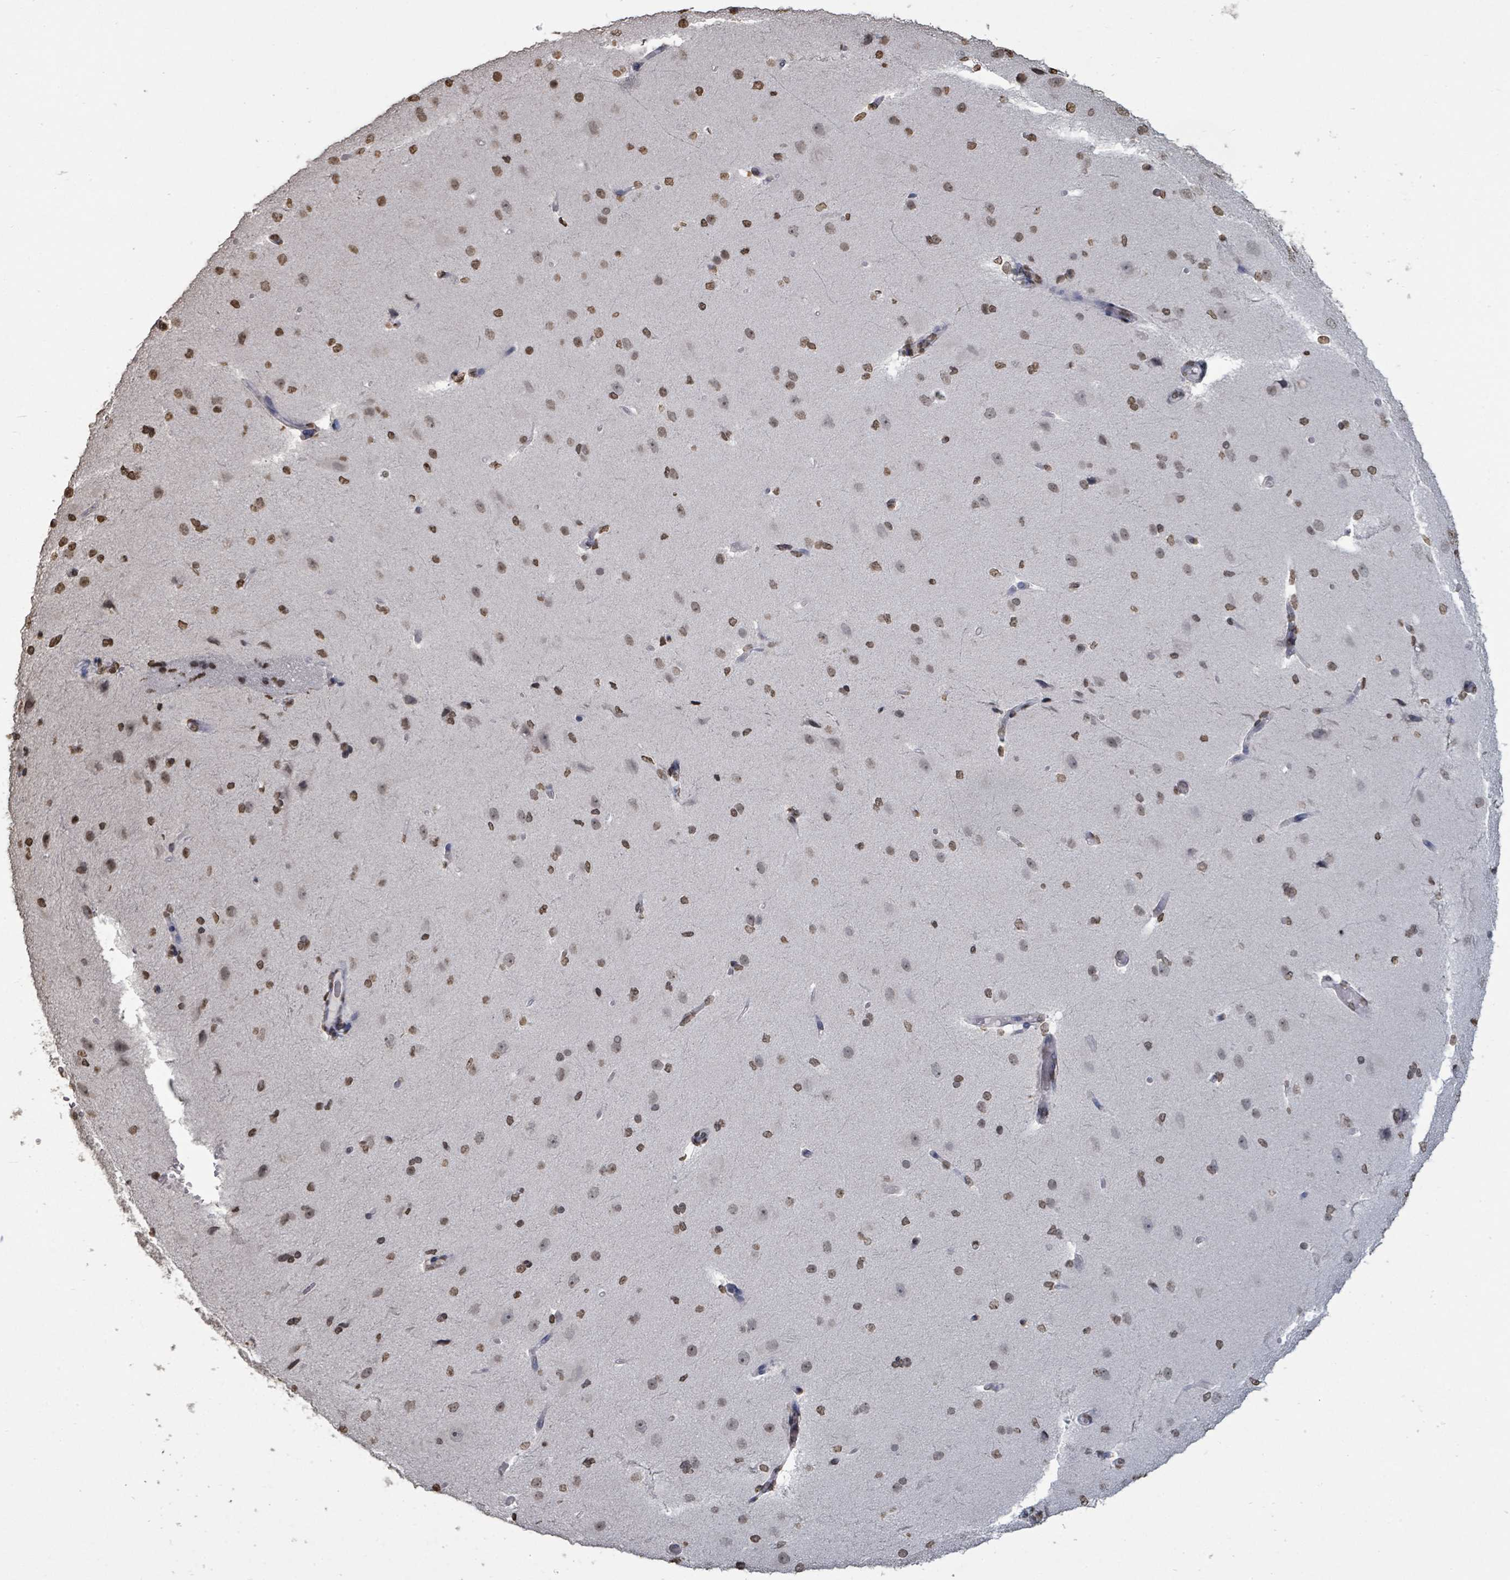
{"staining": {"intensity": "moderate", "quantity": "25%-75%", "location": "nuclear"}, "tissue": "cerebral cortex", "cell_type": "Endothelial cells", "image_type": "normal", "snomed": [{"axis": "morphology", "description": "Normal tissue, NOS"}, {"axis": "morphology", "description": "Inflammation, NOS"}, {"axis": "topography", "description": "Cerebral cortex"}], "caption": "Immunohistochemistry photomicrograph of unremarkable human cerebral cortex stained for a protein (brown), which reveals medium levels of moderate nuclear positivity in approximately 25%-75% of endothelial cells.", "gene": "MRPS12", "patient": {"sex": "male", "age": 6}}